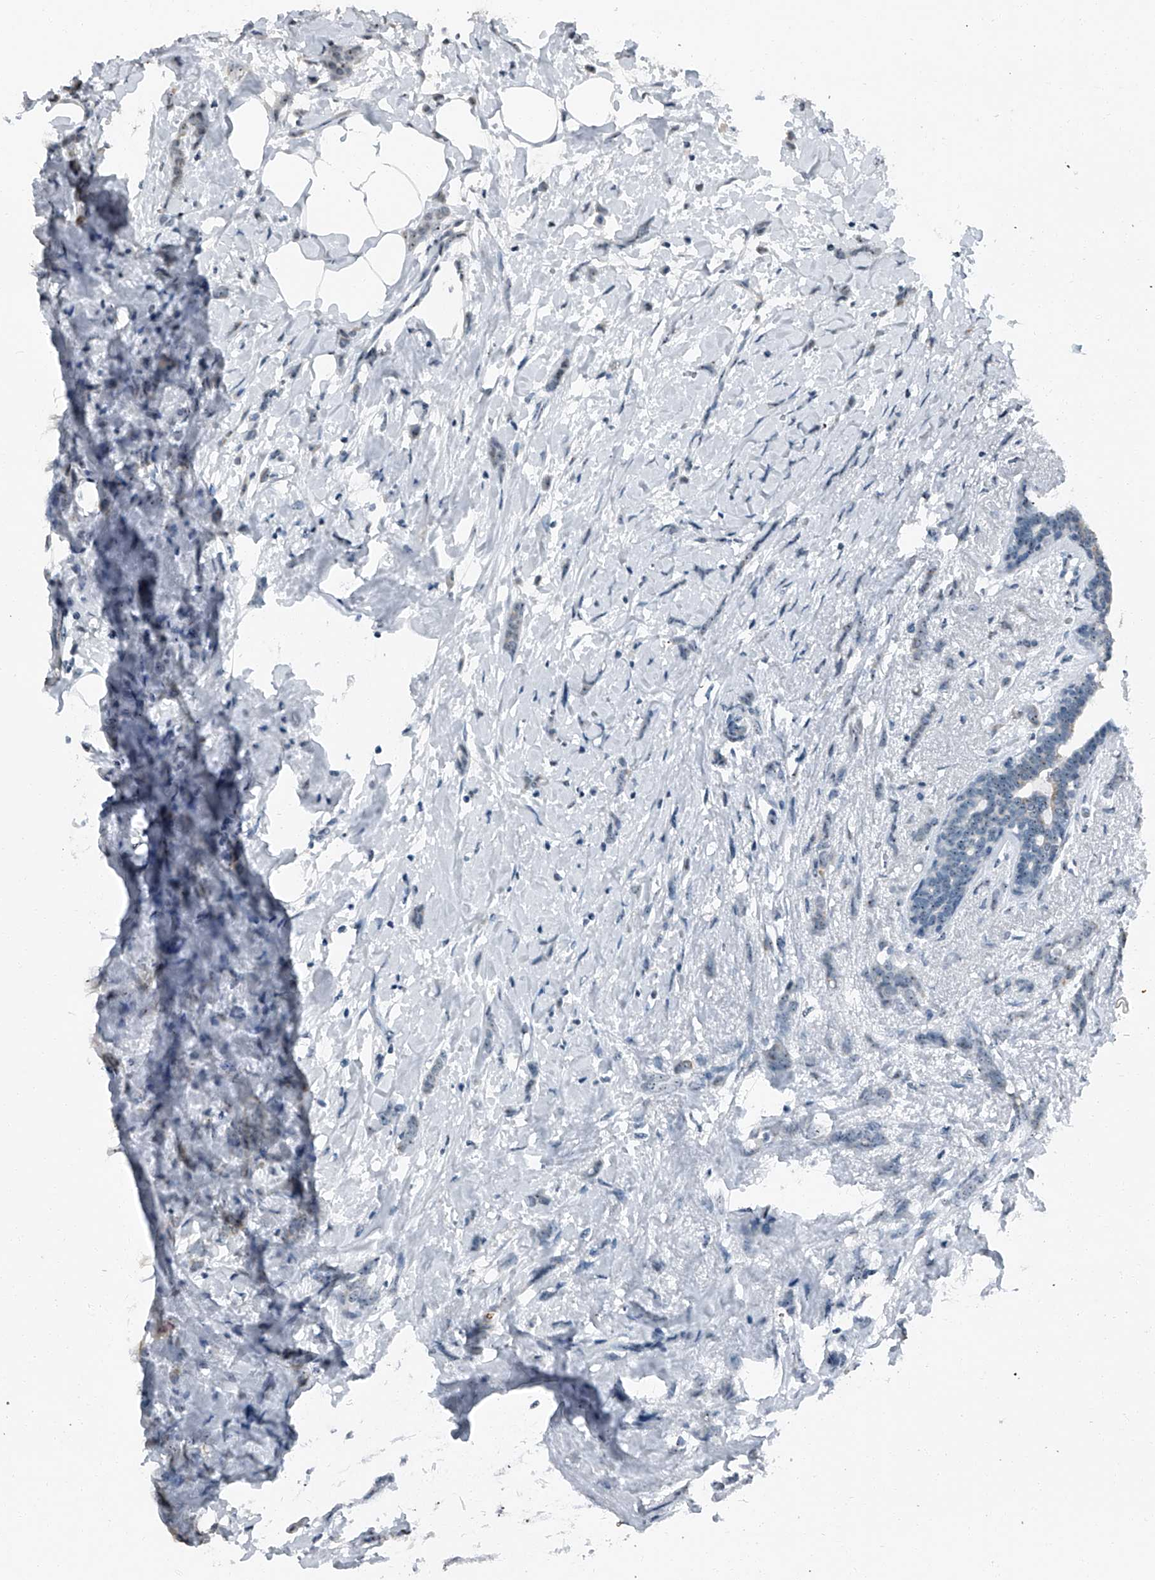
{"staining": {"intensity": "weak", "quantity": "25%-75%", "location": "nuclear"}, "tissue": "breast cancer", "cell_type": "Tumor cells", "image_type": "cancer", "snomed": [{"axis": "morphology", "description": "Lobular carcinoma, in situ"}, {"axis": "morphology", "description": "Lobular carcinoma"}, {"axis": "topography", "description": "Breast"}], "caption": "The immunohistochemical stain labels weak nuclear staining in tumor cells of breast lobular carcinoma in situ tissue.", "gene": "TCOF1", "patient": {"sex": "female", "age": 41}}